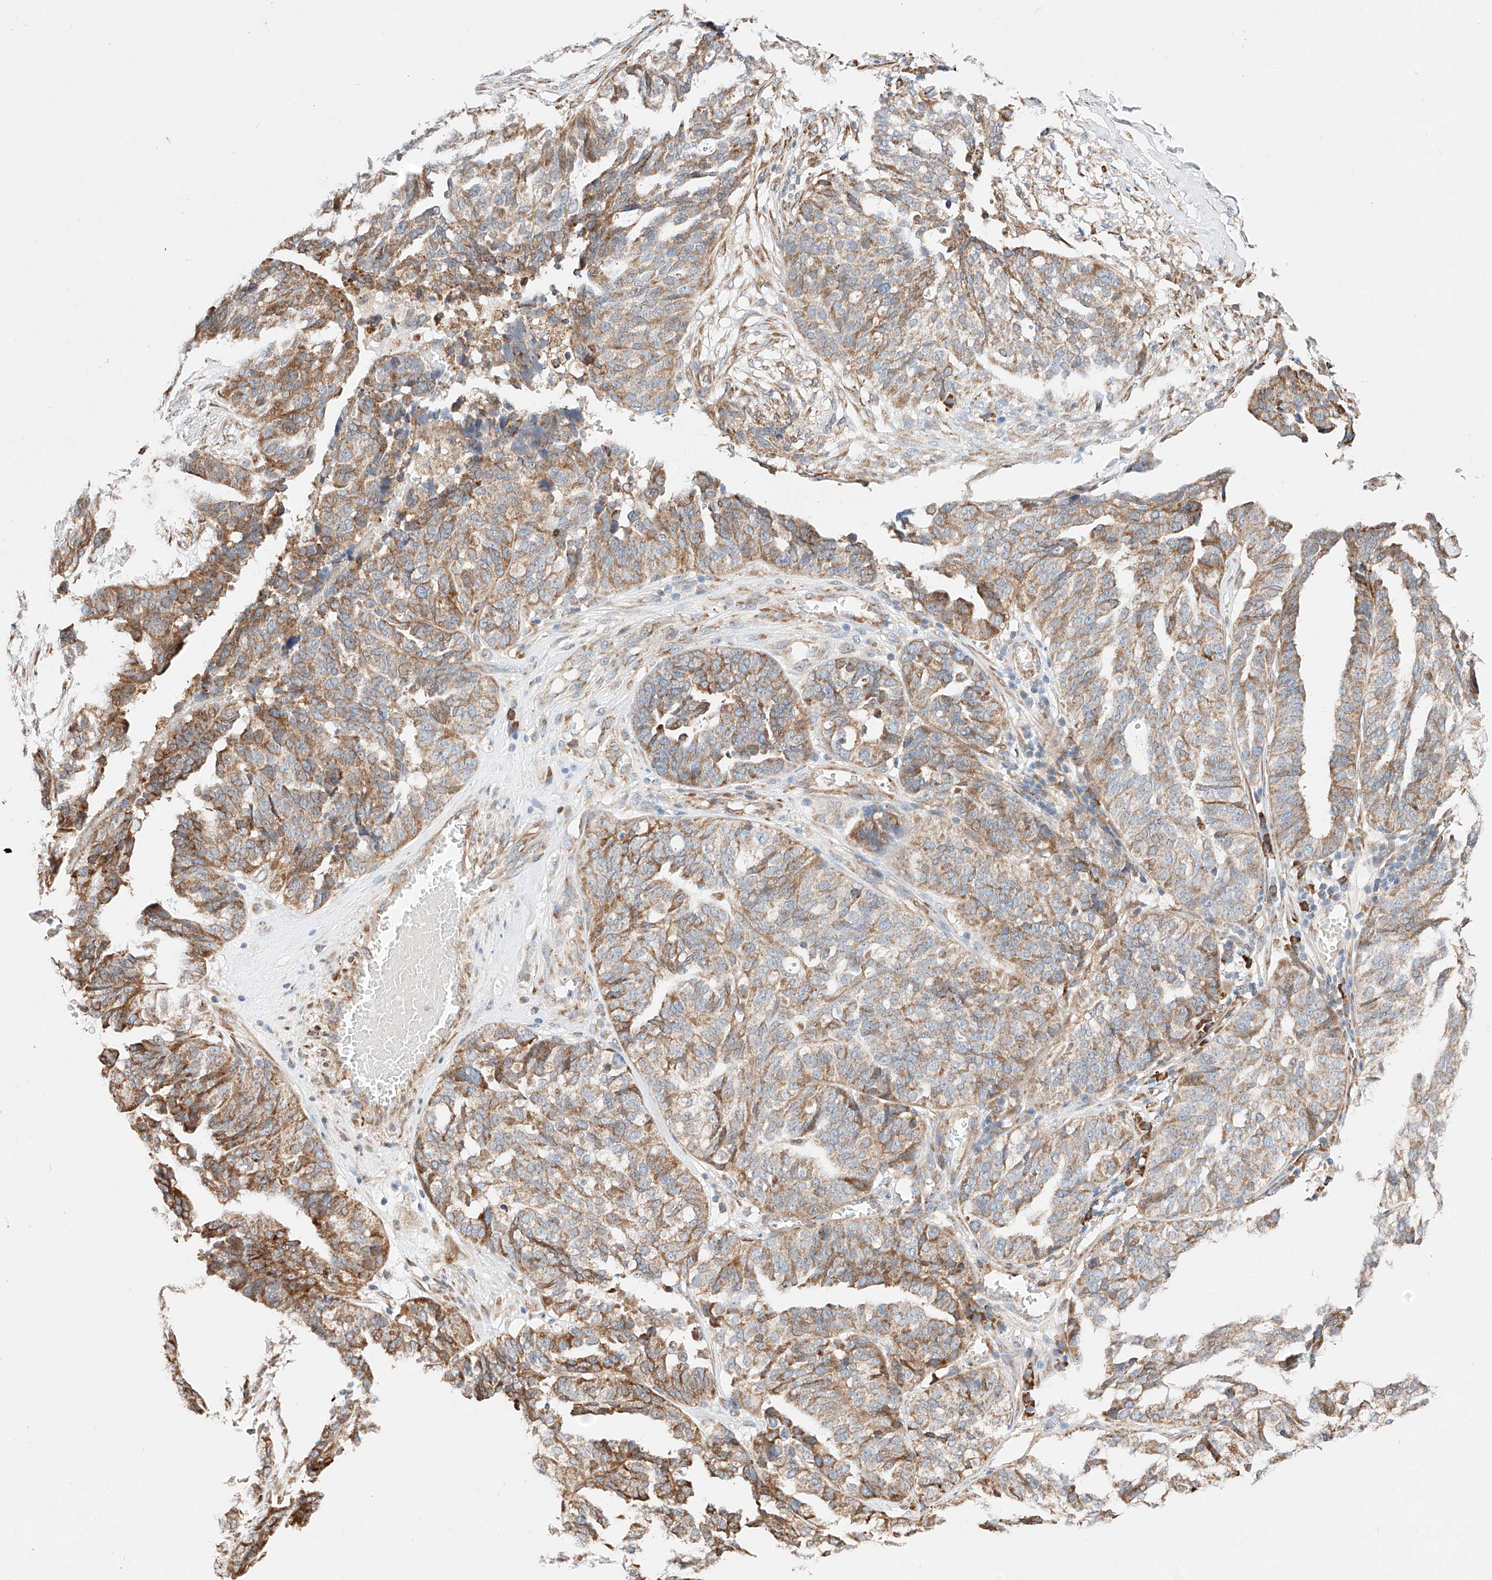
{"staining": {"intensity": "moderate", "quantity": ">75%", "location": "cytoplasmic/membranous"}, "tissue": "ovarian cancer", "cell_type": "Tumor cells", "image_type": "cancer", "snomed": [{"axis": "morphology", "description": "Cystadenocarcinoma, serous, NOS"}, {"axis": "topography", "description": "Ovary"}], "caption": "Immunohistochemistry (IHC) (DAB) staining of serous cystadenocarcinoma (ovarian) demonstrates moderate cytoplasmic/membranous protein expression in about >75% of tumor cells.", "gene": "ATP9B", "patient": {"sex": "female", "age": 59}}